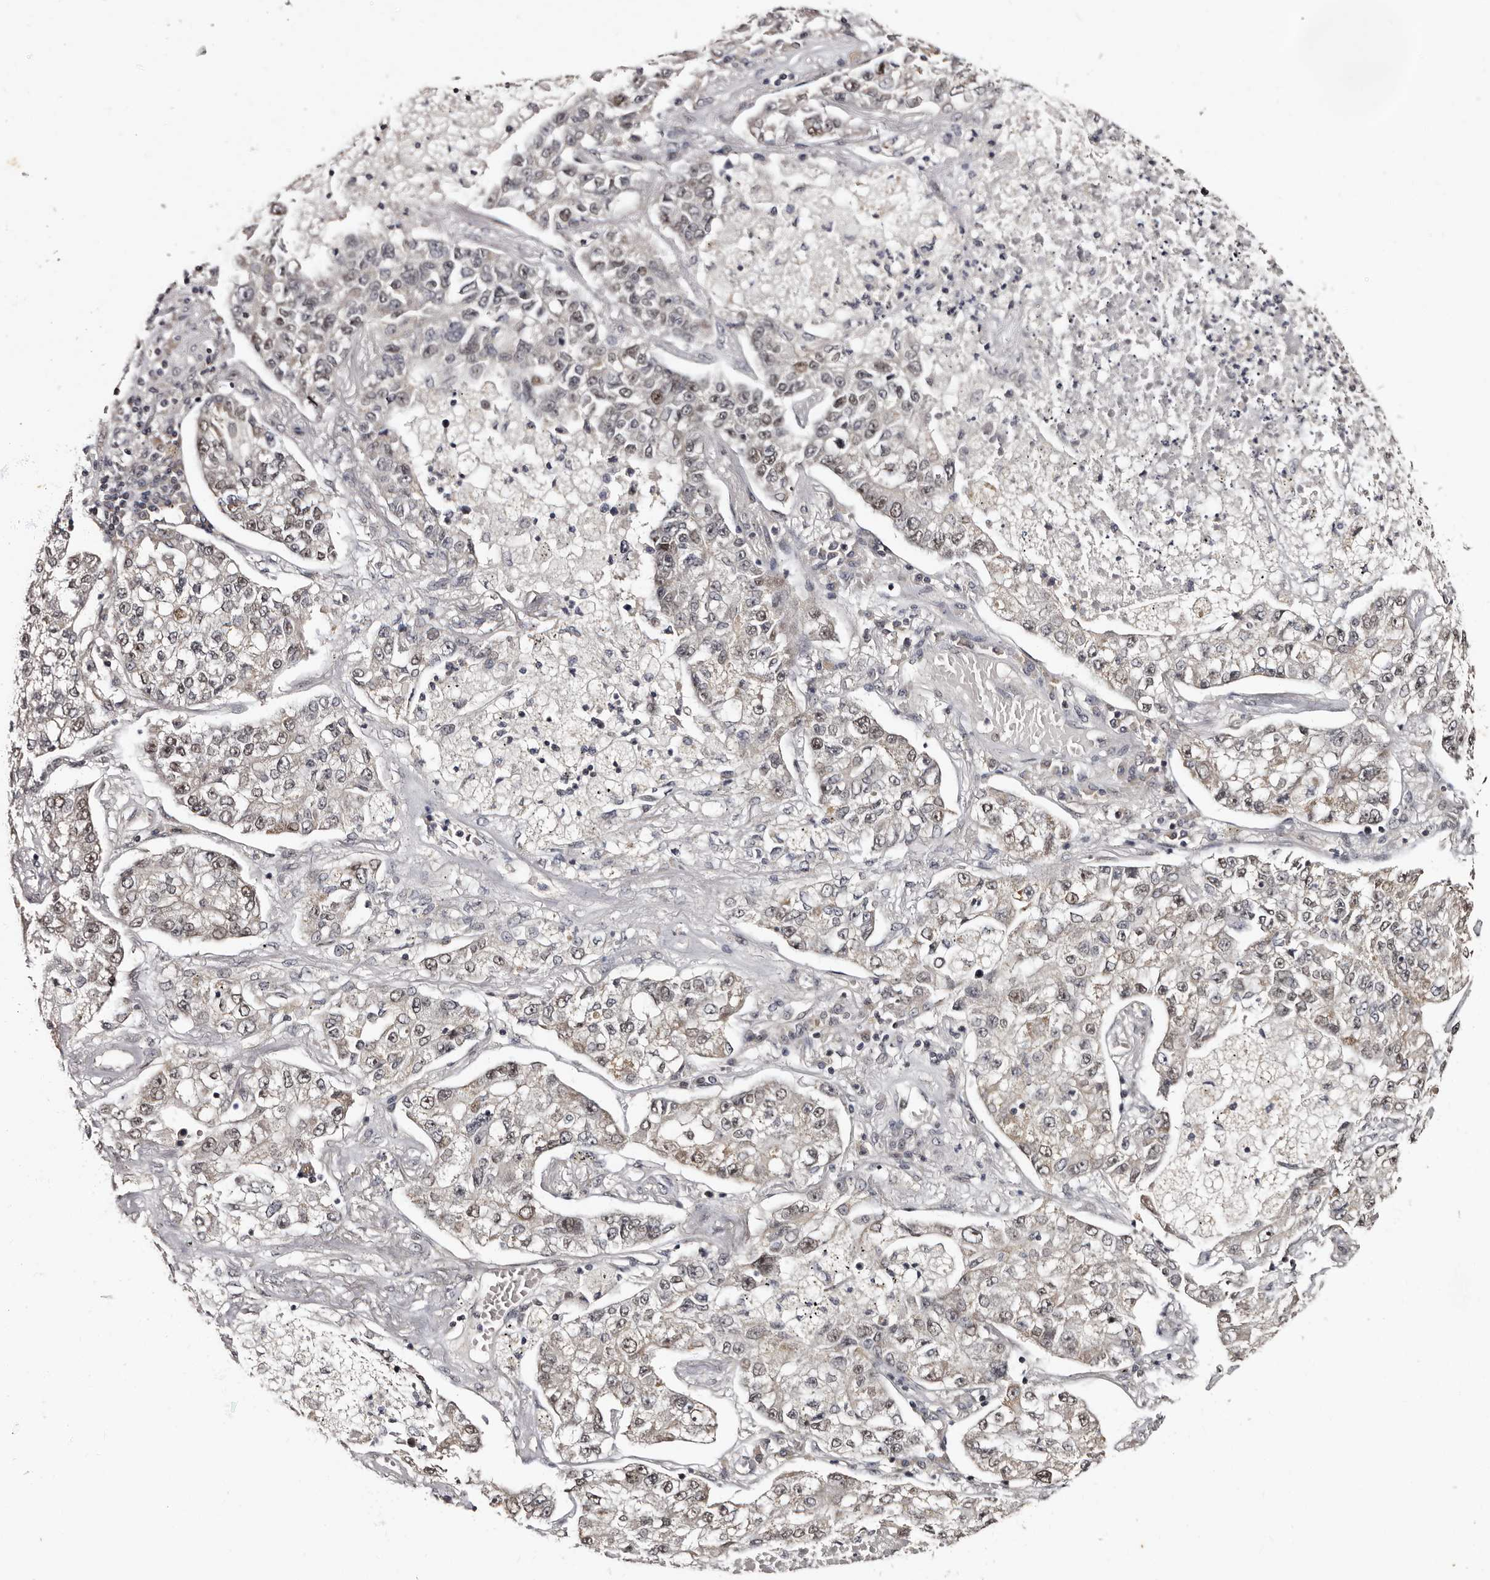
{"staining": {"intensity": "weak", "quantity": "<25%", "location": "nuclear"}, "tissue": "lung cancer", "cell_type": "Tumor cells", "image_type": "cancer", "snomed": [{"axis": "morphology", "description": "Adenocarcinoma, NOS"}, {"axis": "topography", "description": "Lung"}], "caption": "This micrograph is of adenocarcinoma (lung) stained with immunohistochemistry to label a protein in brown with the nuclei are counter-stained blue. There is no staining in tumor cells.", "gene": "TBC1D22B", "patient": {"sex": "male", "age": 49}}